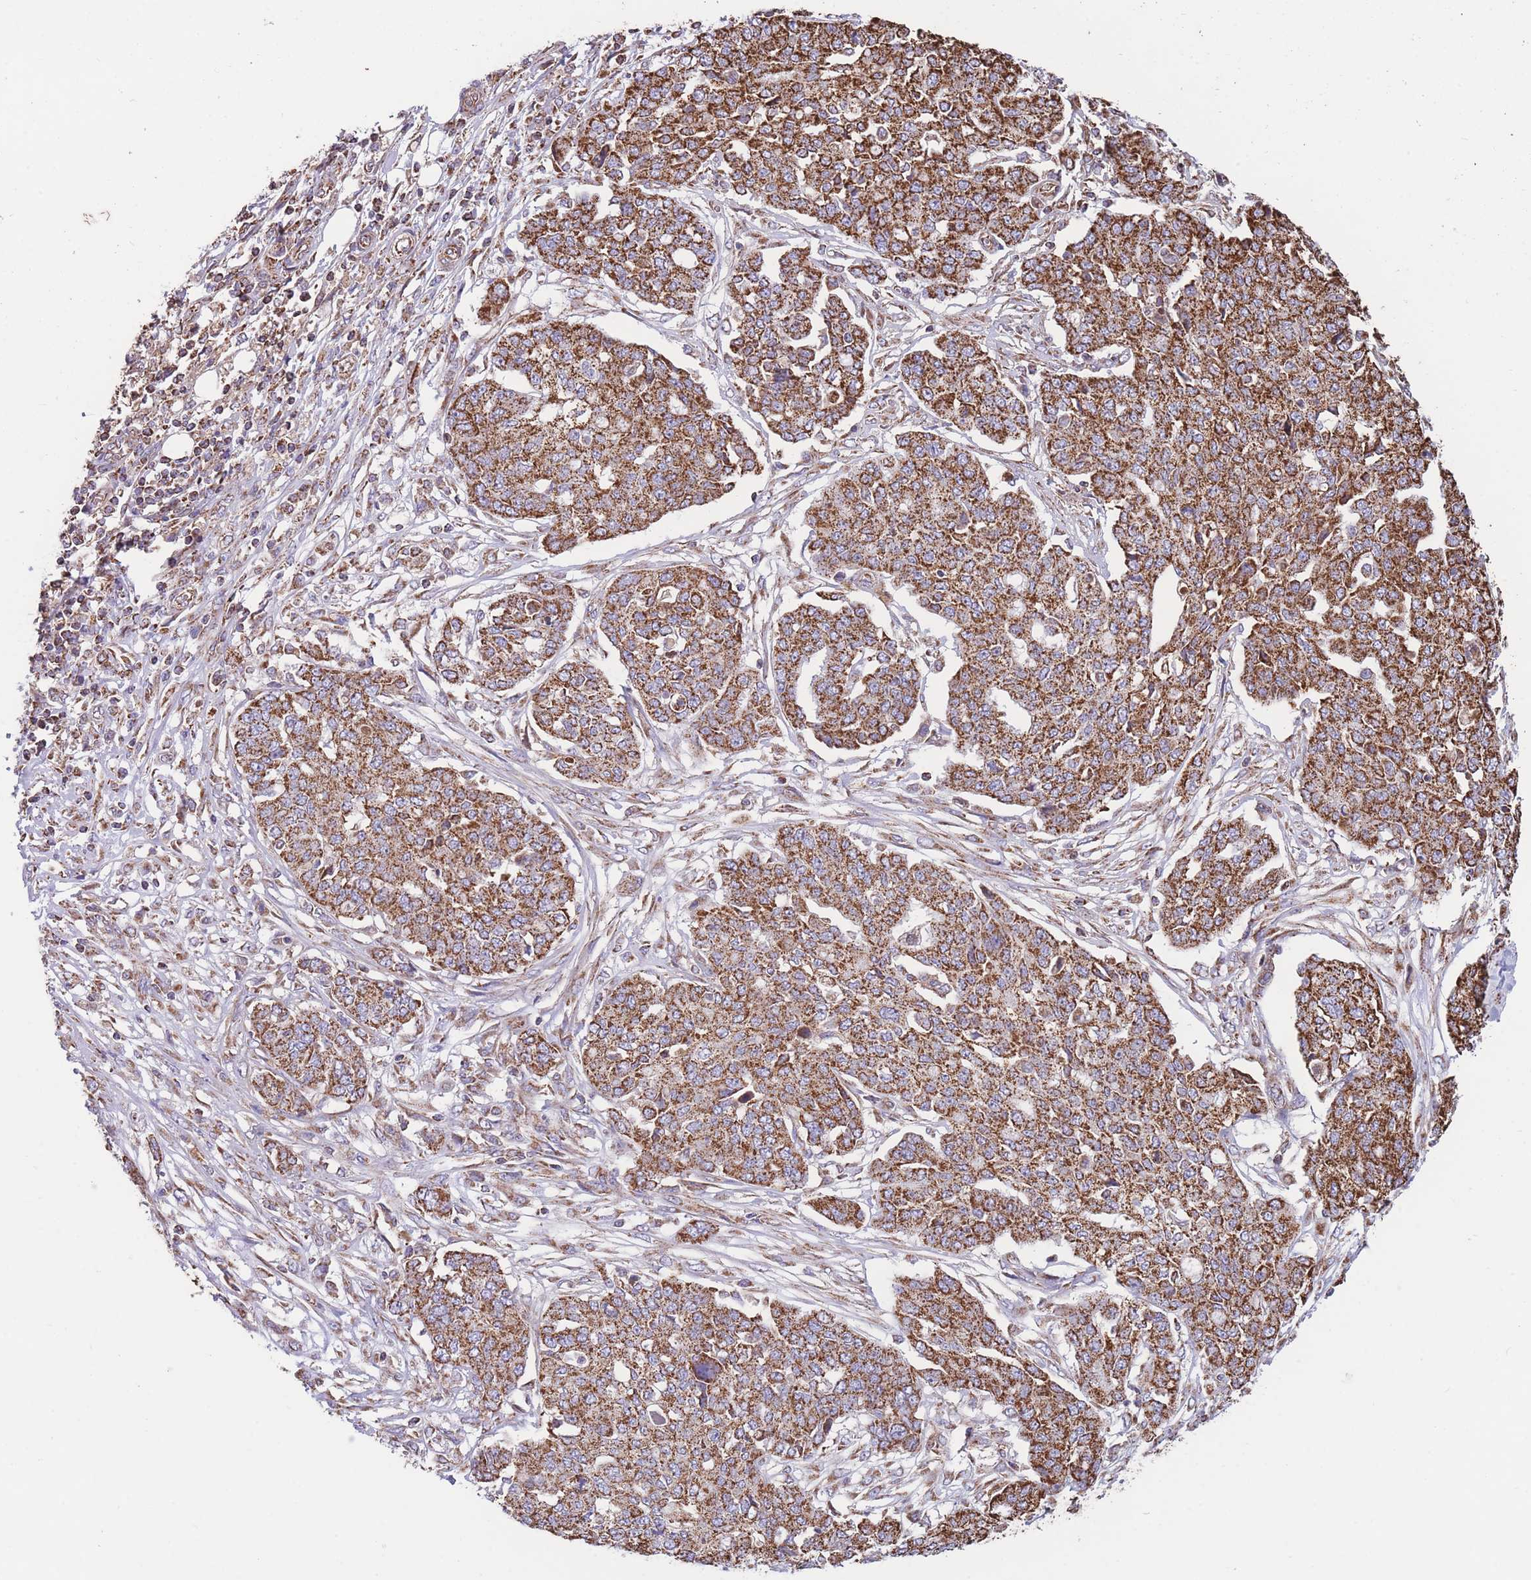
{"staining": {"intensity": "strong", "quantity": ">75%", "location": "cytoplasmic/membranous"}, "tissue": "ovarian cancer", "cell_type": "Tumor cells", "image_type": "cancer", "snomed": [{"axis": "morphology", "description": "Cystadenocarcinoma, serous, NOS"}, {"axis": "topography", "description": "Soft tissue"}, {"axis": "topography", "description": "Ovary"}], "caption": "Human serous cystadenocarcinoma (ovarian) stained with a brown dye shows strong cytoplasmic/membranous positive positivity in approximately >75% of tumor cells.", "gene": "FKBP8", "patient": {"sex": "female", "age": 57}}